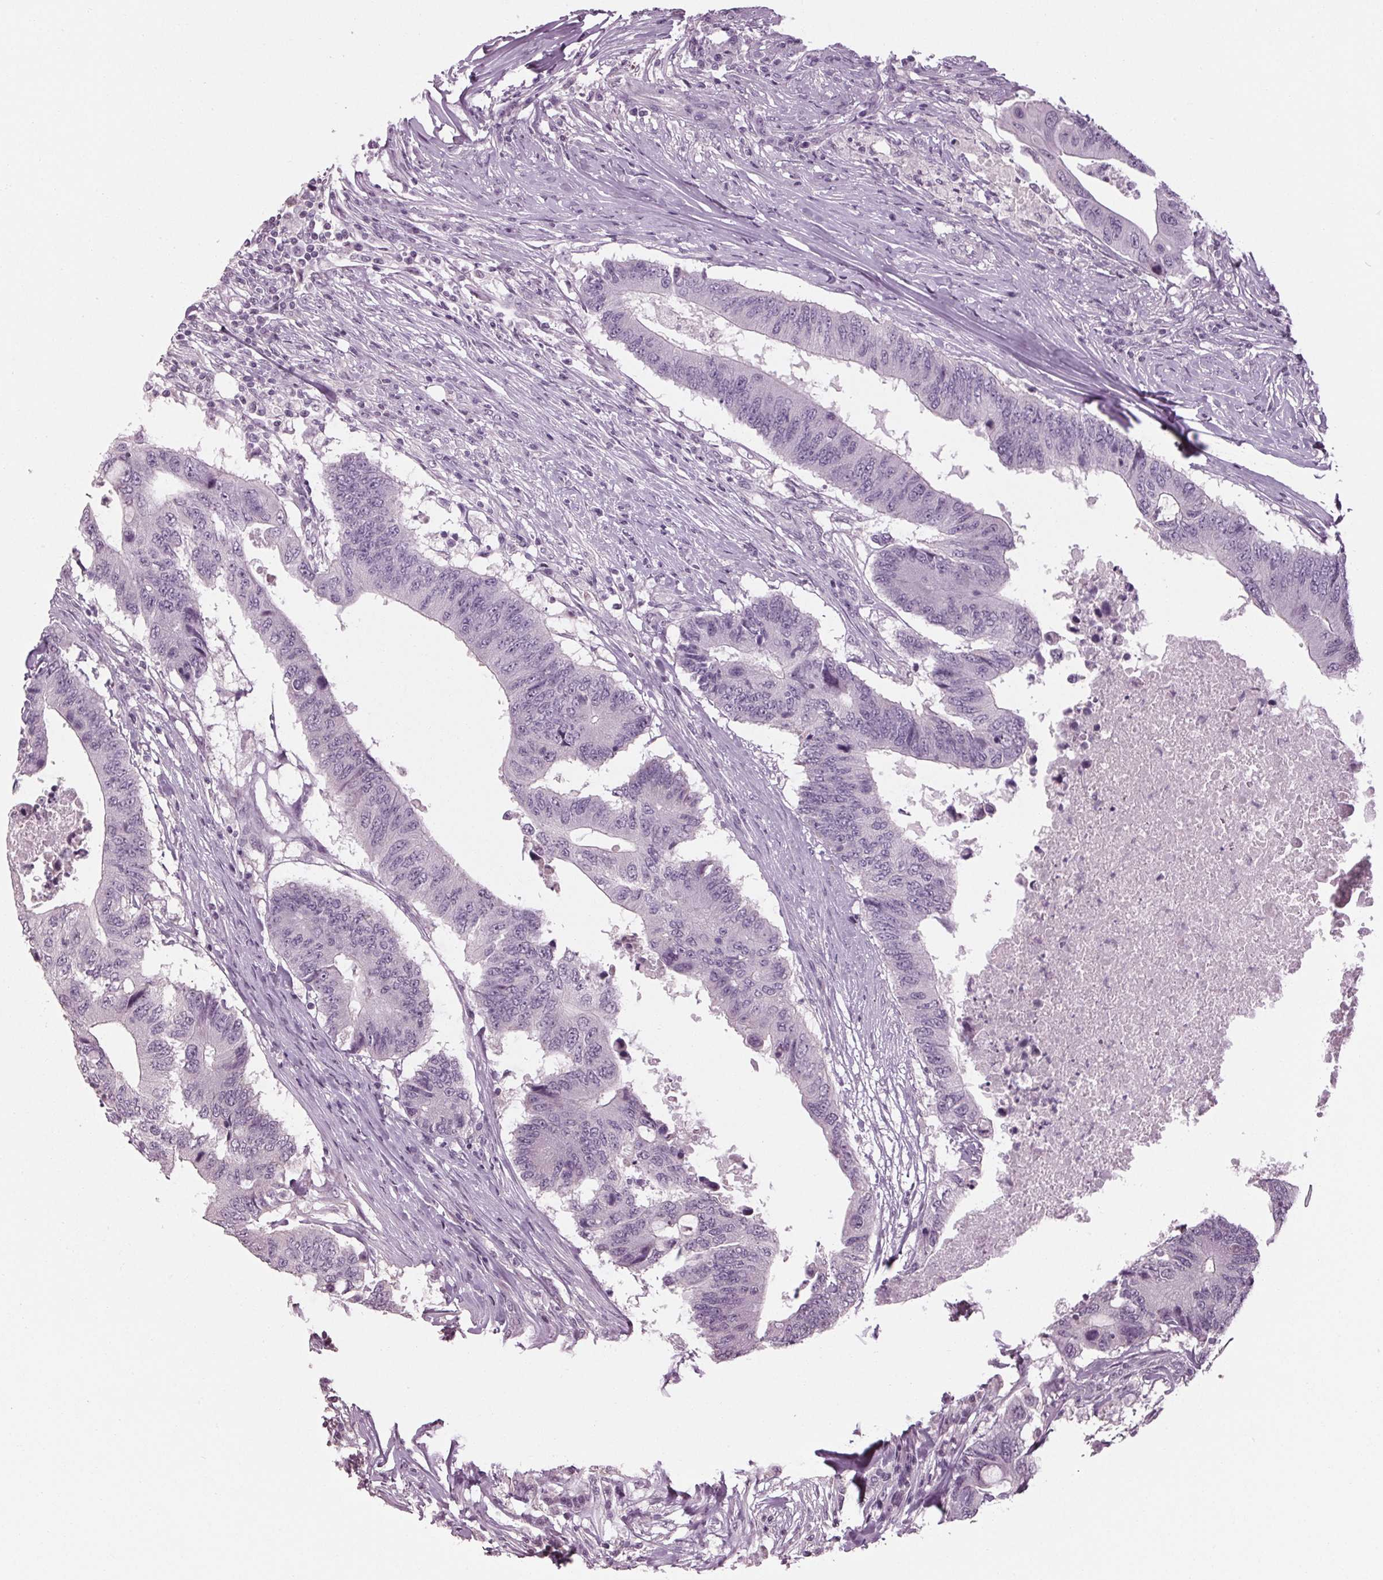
{"staining": {"intensity": "negative", "quantity": "none", "location": "none"}, "tissue": "colorectal cancer", "cell_type": "Tumor cells", "image_type": "cancer", "snomed": [{"axis": "morphology", "description": "Adenocarcinoma, NOS"}, {"axis": "topography", "description": "Colon"}], "caption": "High magnification brightfield microscopy of adenocarcinoma (colorectal) stained with DAB (brown) and counterstained with hematoxylin (blue): tumor cells show no significant staining.", "gene": "TNNC2", "patient": {"sex": "male", "age": 71}}